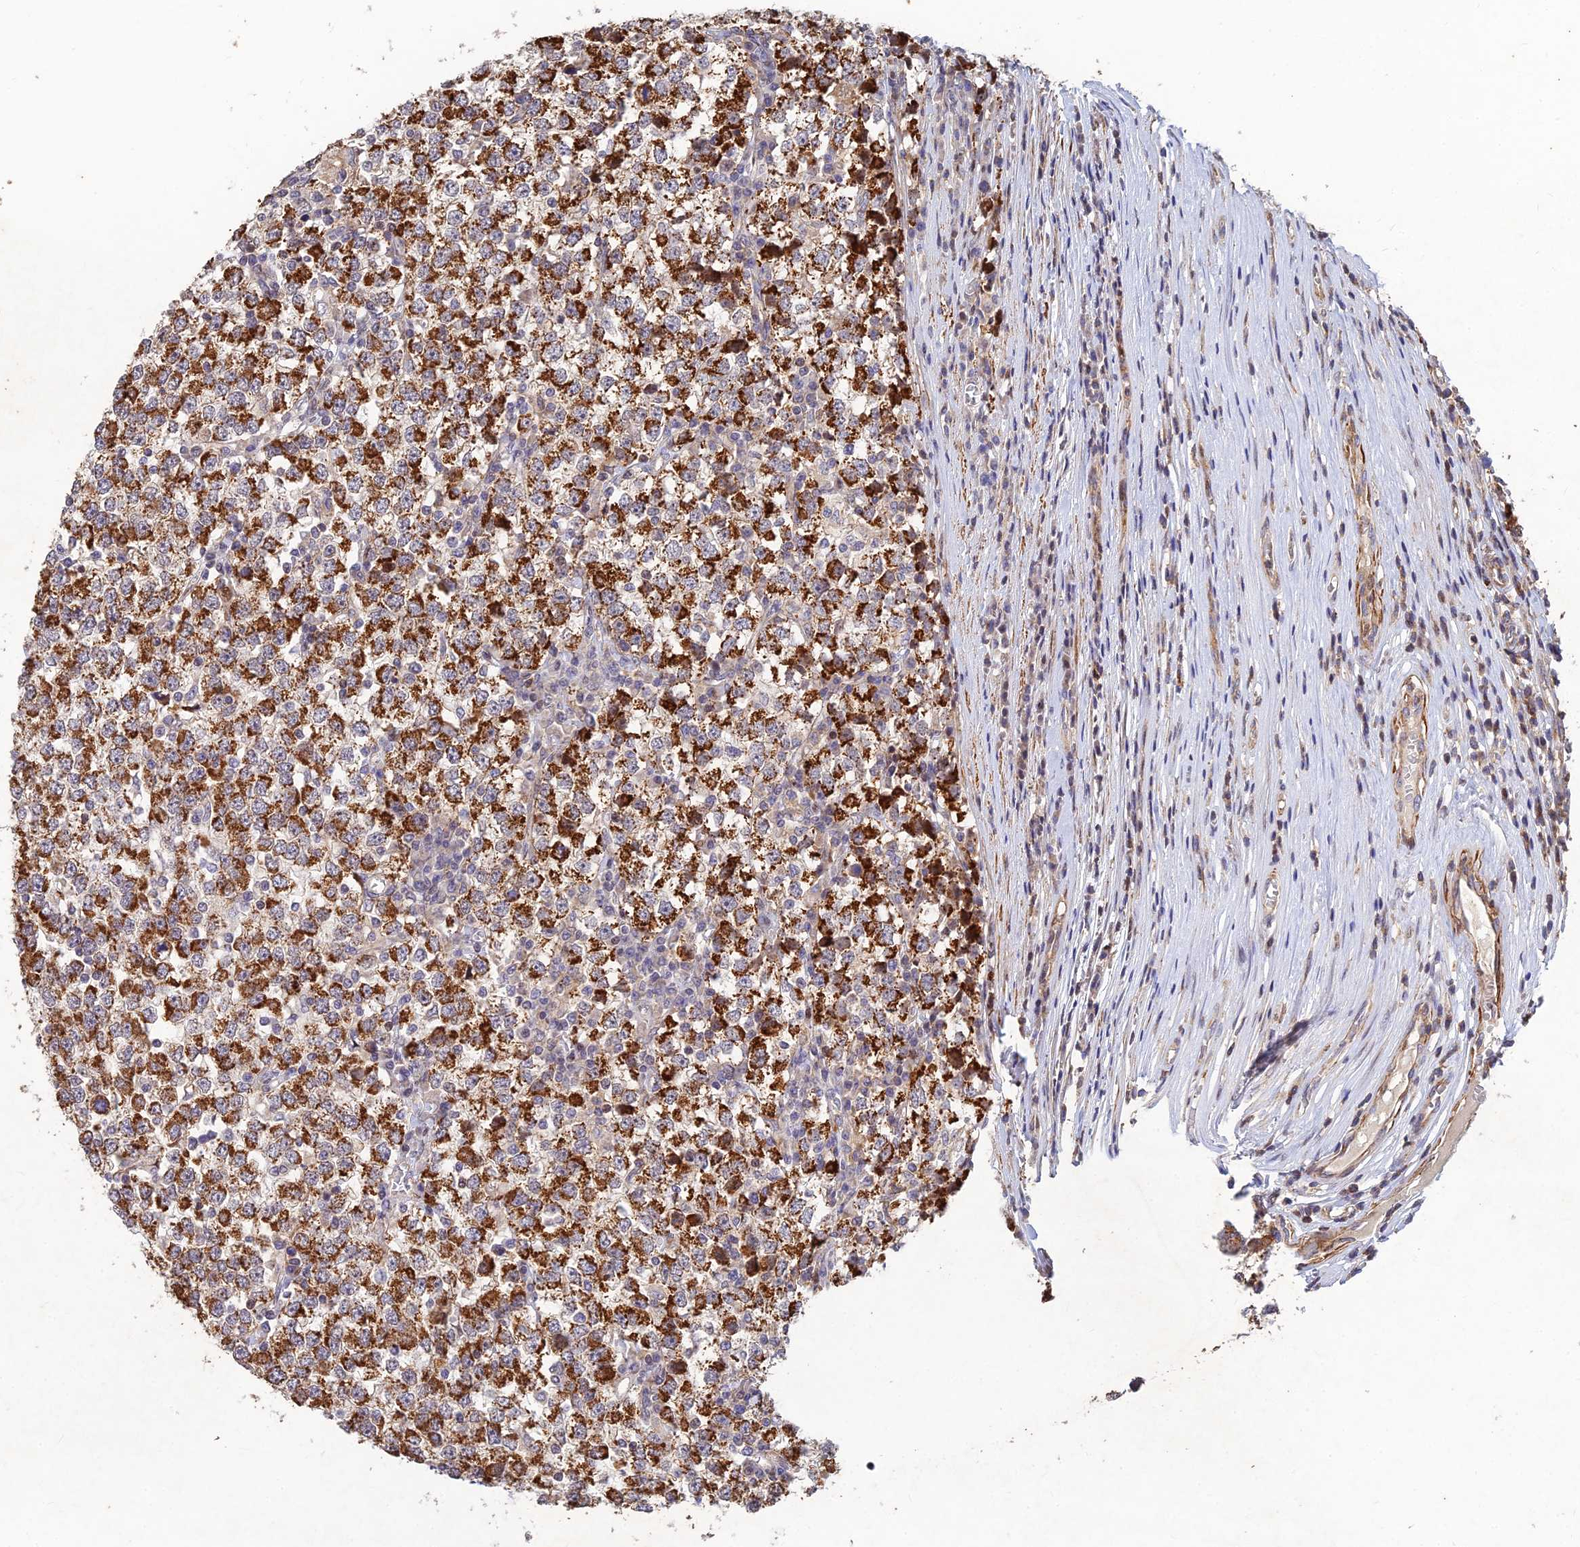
{"staining": {"intensity": "strong", "quantity": ">75%", "location": "cytoplasmic/membranous"}, "tissue": "testis cancer", "cell_type": "Tumor cells", "image_type": "cancer", "snomed": [{"axis": "morphology", "description": "Seminoma, NOS"}, {"axis": "topography", "description": "Testis"}], "caption": "This image reveals IHC staining of human testis cancer, with high strong cytoplasmic/membranous positivity in about >75% of tumor cells.", "gene": "RELCH", "patient": {"sex": "male", "age": 65}}